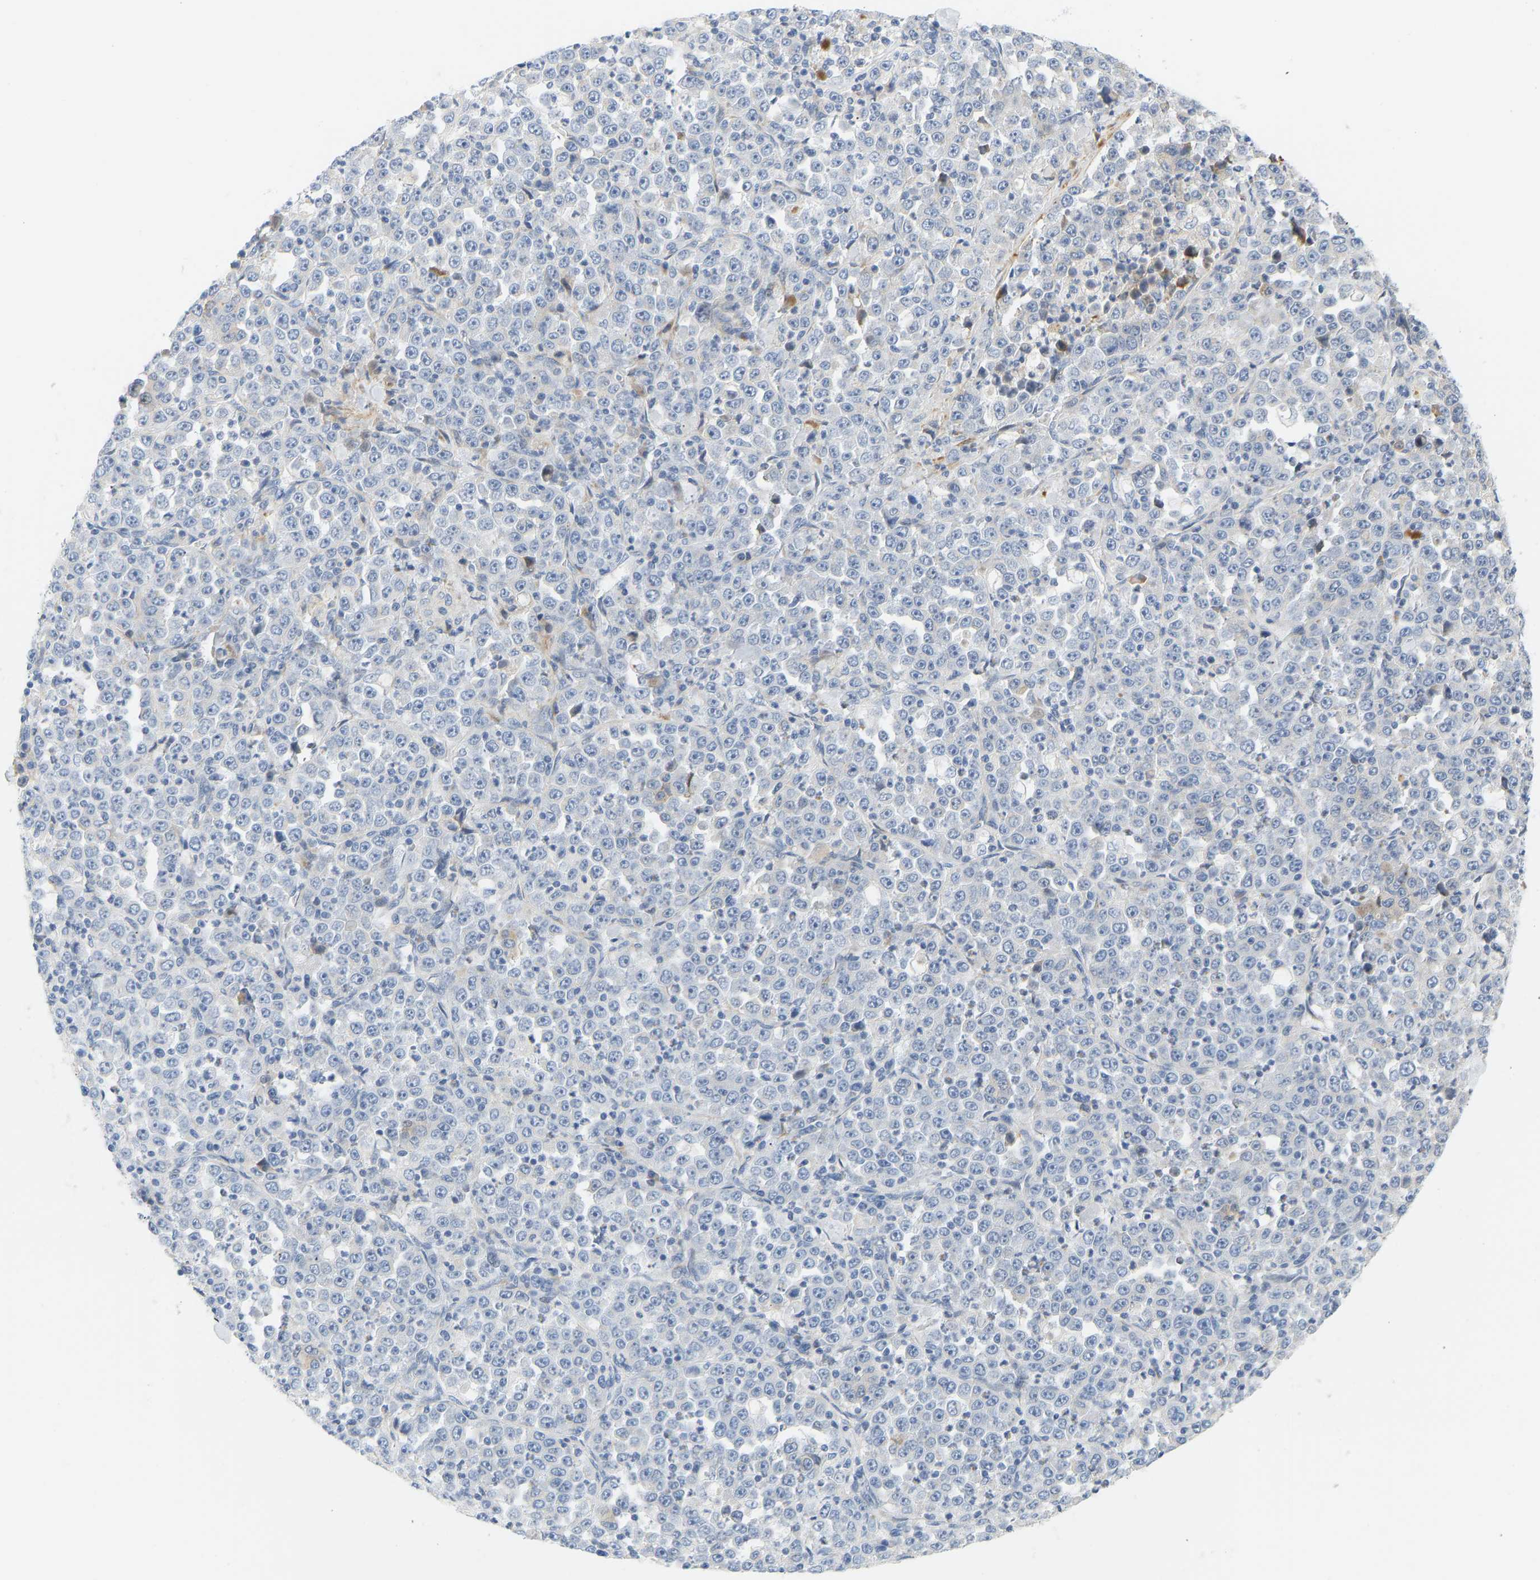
{"staining": {"intensity": "negative", "quantity": "none", "location": "none"}, "tissue": "stomach cancer", "cell_type": "Tumor cells", "image_type": "cancer", "snomed": [{"axis": "morphology", "description": "Normal tissue, NOS"}, {"axis": "morphology", "description": "Adenocarcinoma, NOS"}, {"axis": "topography", "description": "Stomach, upper"}, {"axis": "topography", "description": "Stomach"}], "caption": "Tumor cells are negative for brown protein staining in stomach cancer.", "gene": "SLC30A7", "patient": {"sex": "male", "age": 59}}